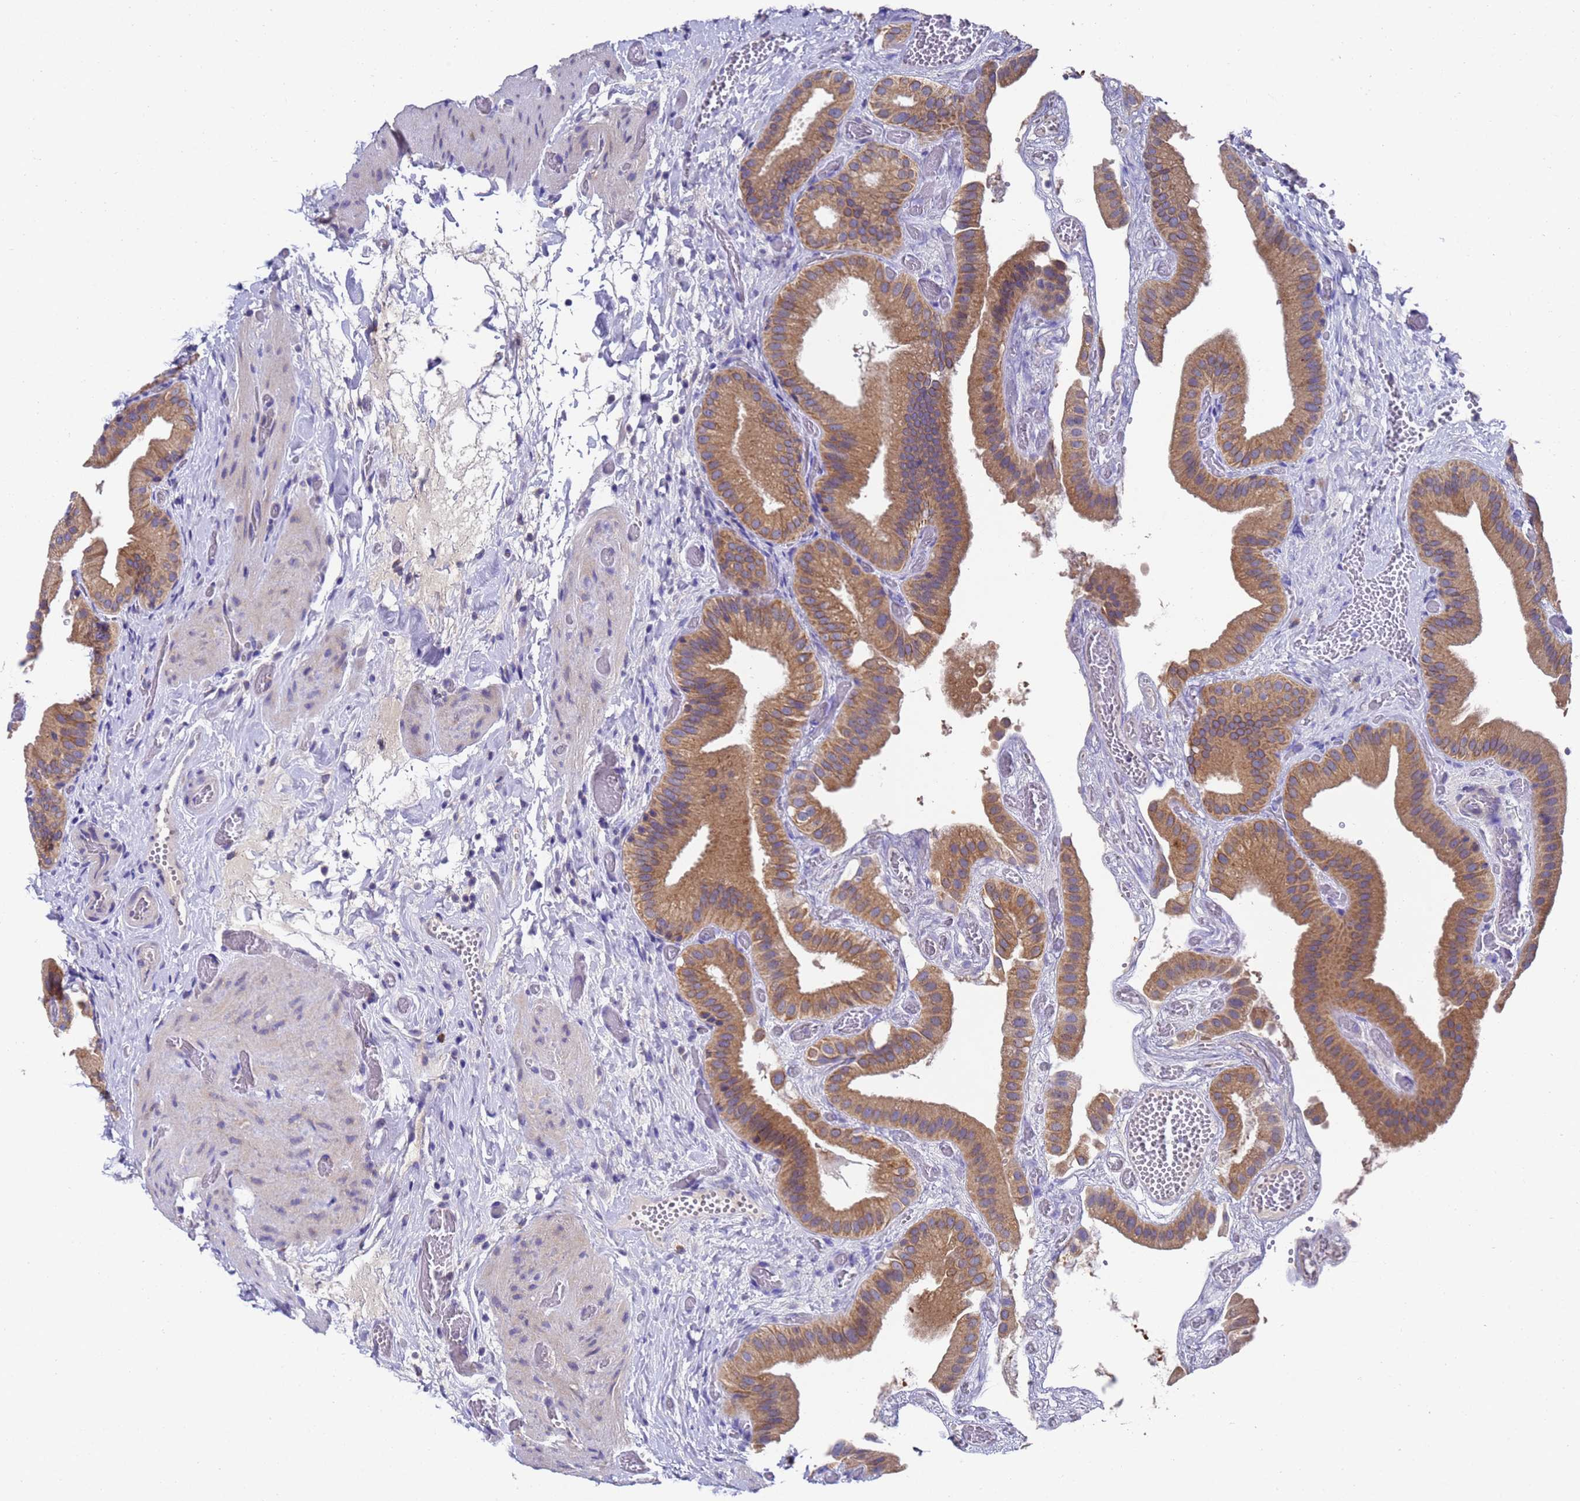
{"staining": {"intensity": "moderate", "quantity": ">75%", "location": "cytoplasmic/membranous"}, "tissue": "gallbladder", "cell_type": "Glandular cells", "image_type": "normal", "snomed": [{"axis": "morphology", "description": "Normal tissue, NOS"}, {"axis": "topography", "description": "Gallbladder"}], "caption": "Gallbladder stained with DAB (3,3'-diaminobenzidine) IHC shows medium levels of moderate cytoplasmic/membranous expression in about >75% of glandular cells.", "gene": "DCAF12L1", "patient": {"sex": "female", "age": 64}}